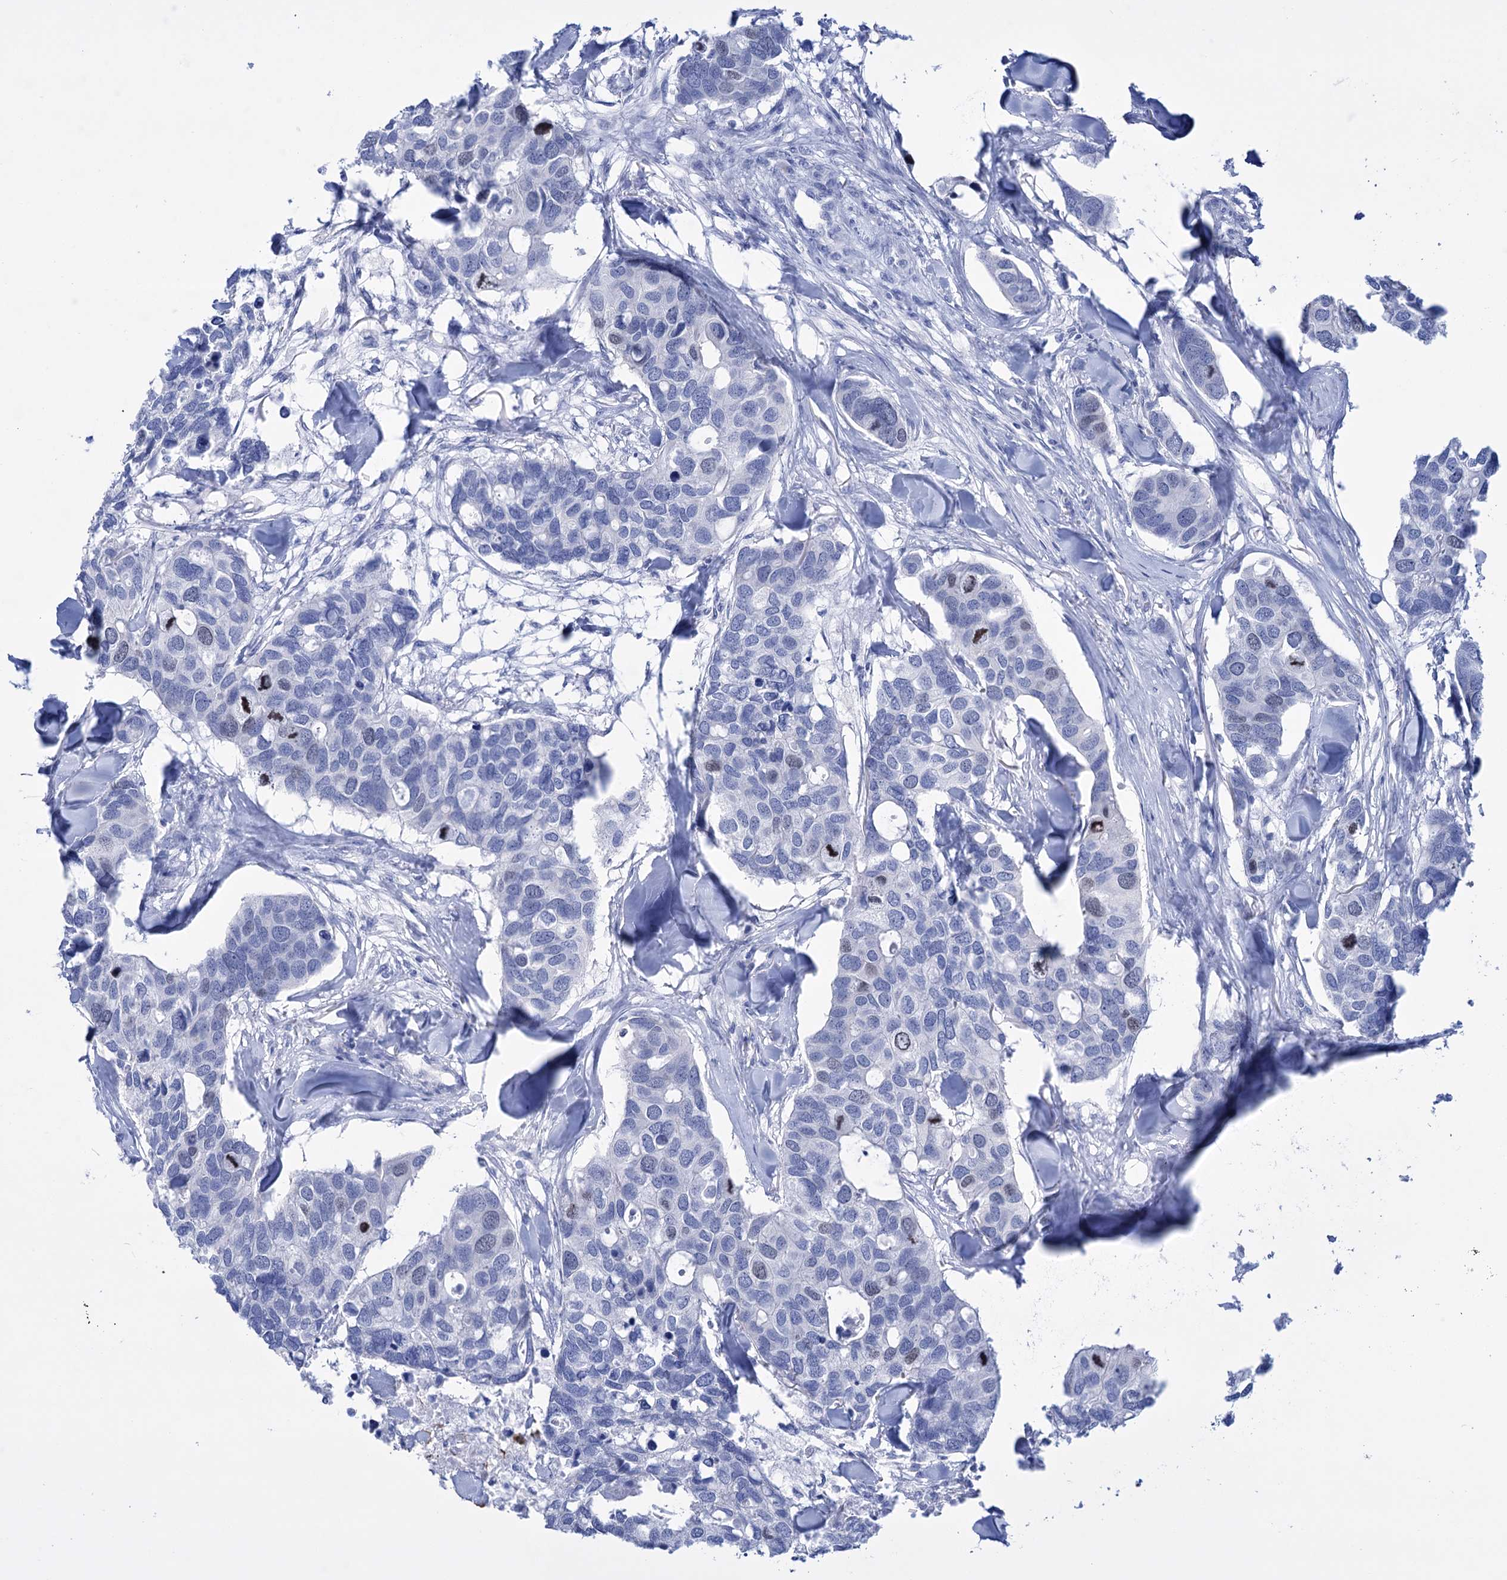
{"staining": {"intensity": "weak", "quantity": "<25%", "location": "nuclear"}, "tissue": "breast cancer", "cell_type": "Tumor cells", "image_type": "cancer", "snomed": [{"axis": "morphology", "description": "Duct carcinoma"}, {"axis": "topography", "description": "Breast"}], "caption": "The immunohistochemistry (IHC) image has no significant staining in tumor cells of breast cancer (intraductal carcinoma) tissue.", "gene": "FBXW12", "patient": {"sex": "female", "age": 83}}